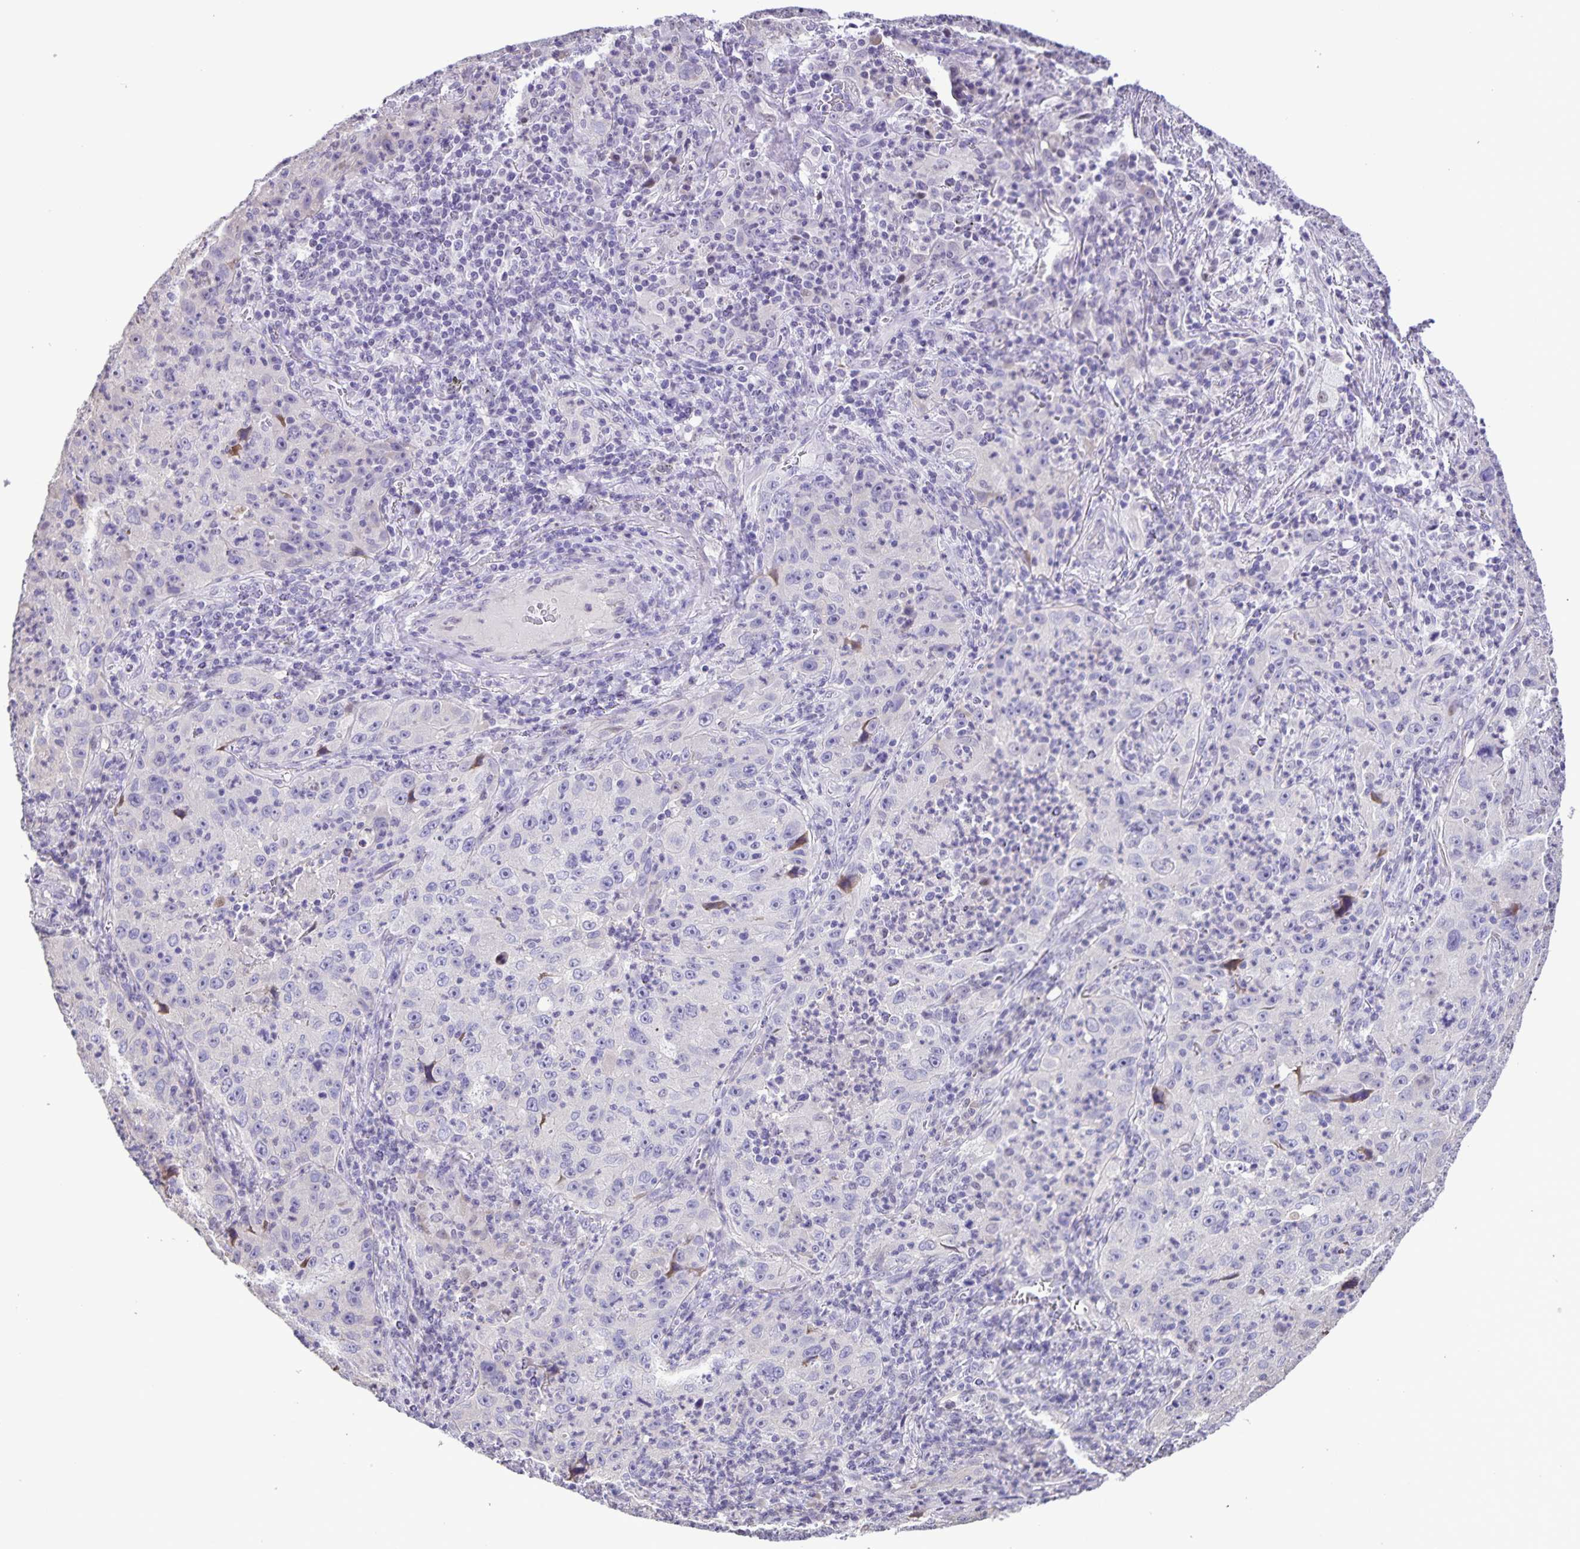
{"staining": {"intensity": "negative", "quantity": "none", "location": "none"}, "tissue": "lung cancer", "cell_type": "Tumor cells", "image_type": "cancer", "snomed": [{"axis": "morphology", "description": "Squamous cell carcinoma, NOS"}, {"axis": "topography", "description": "Lung"}], "caption": "Immunohistochemistry image of neoplastic tissue: human lung squamous cell carcinoma stained with DAB displays no significant protein positivity in tumor cells.", "gene": "ONECUT2", "patient": {"sex": "male", "age": 71}}